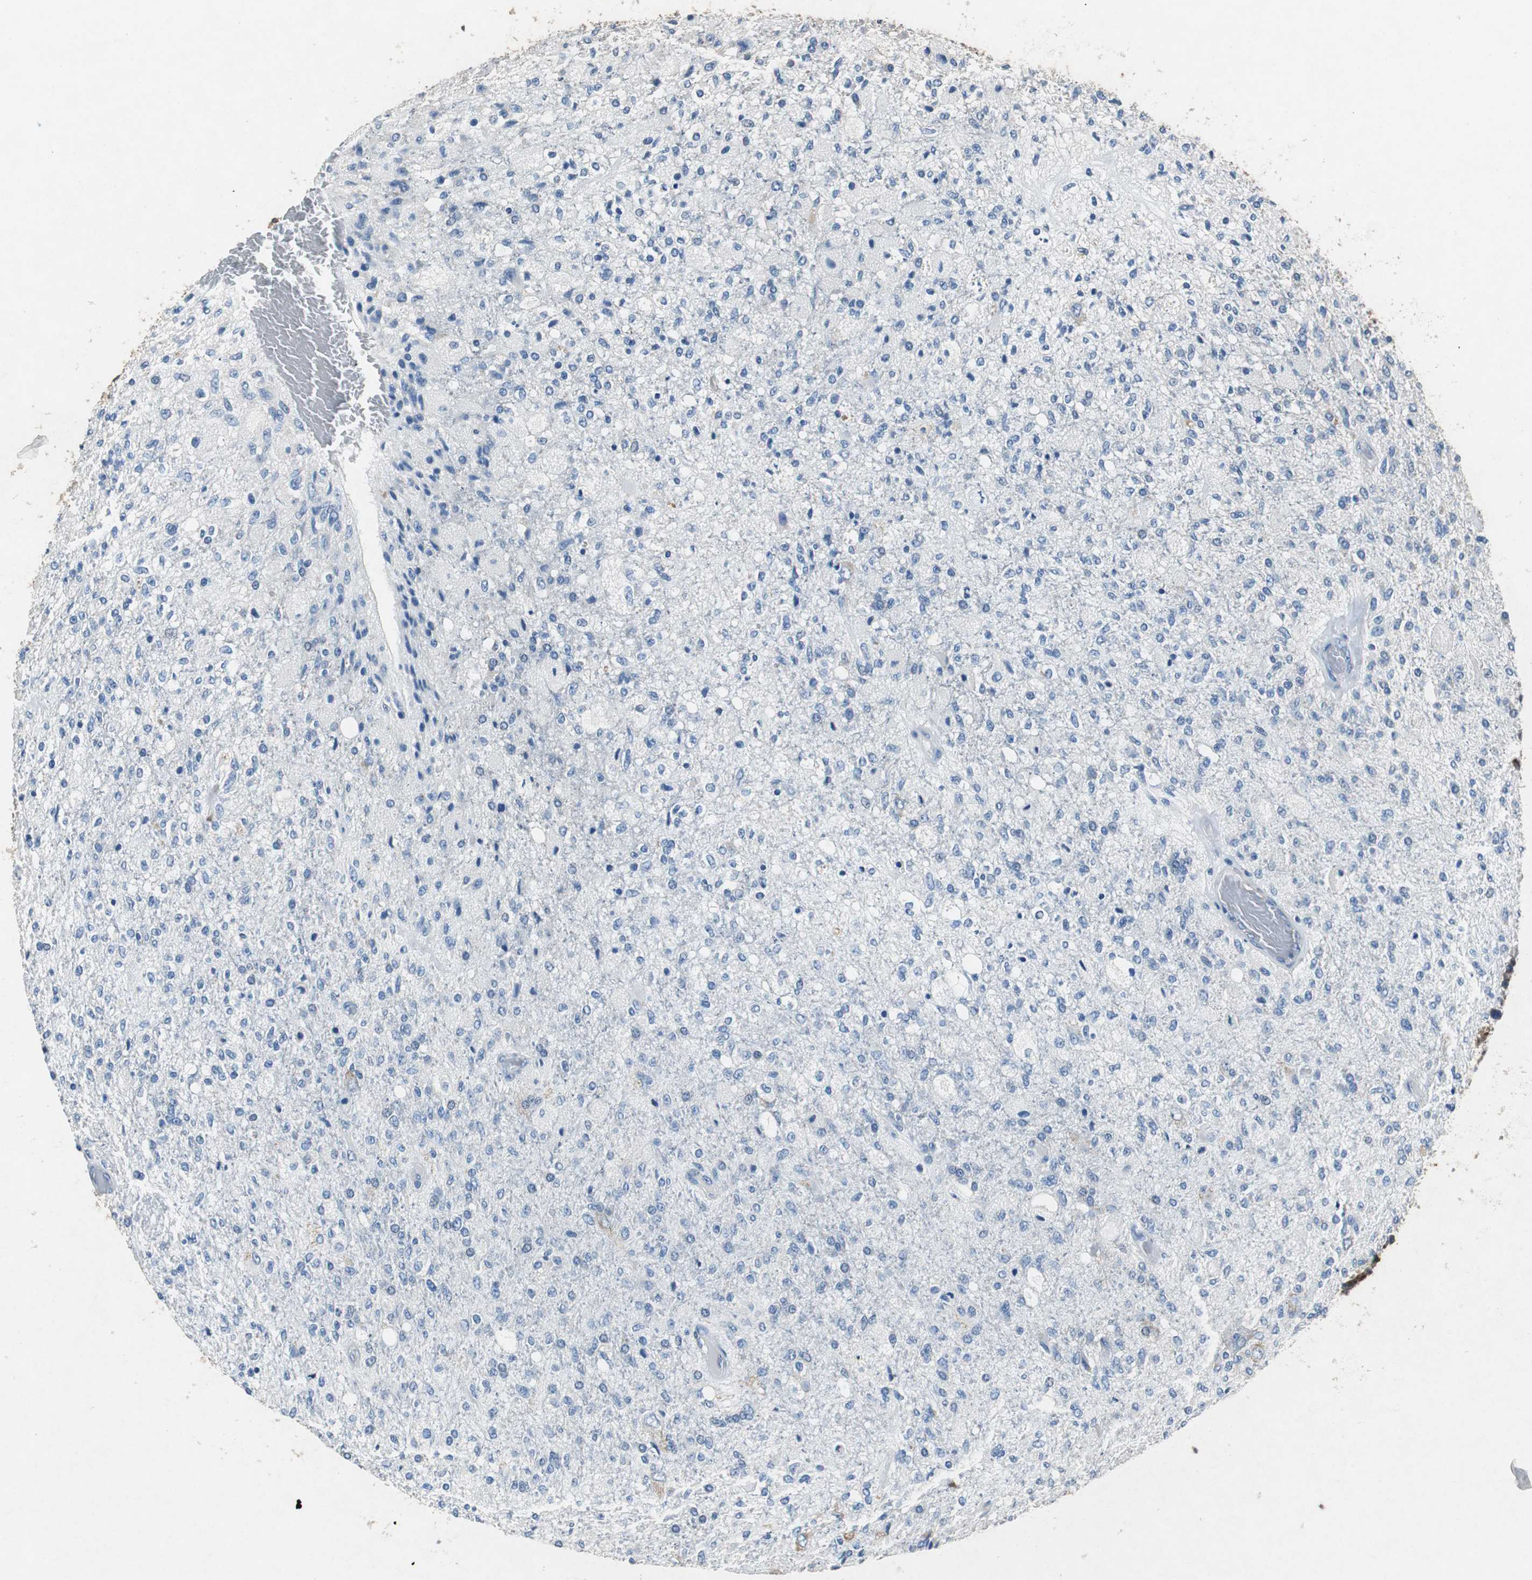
{"staining": {"intensity": "weak", "quantity": "<25%", "location": "cytoplasmic/membranous"}, "tissue": "glioma", "cell_type": "Tumor cells", "image_type": "cancer", "snomed": [{"axis": "morphology", "description": "Normal tissue, NOS"}, {"axis": "morphology", "description": "Glioma, malignant, High grade"}, {"axis": "topography", "description": "Cerebral cortex"}], "caption": "This is an immunohistochemistry (IHC) image of glioma. There is no positivity in tumor cells.", "gene": "RPL35", "patient": {"sex": "male", "age": 77}}